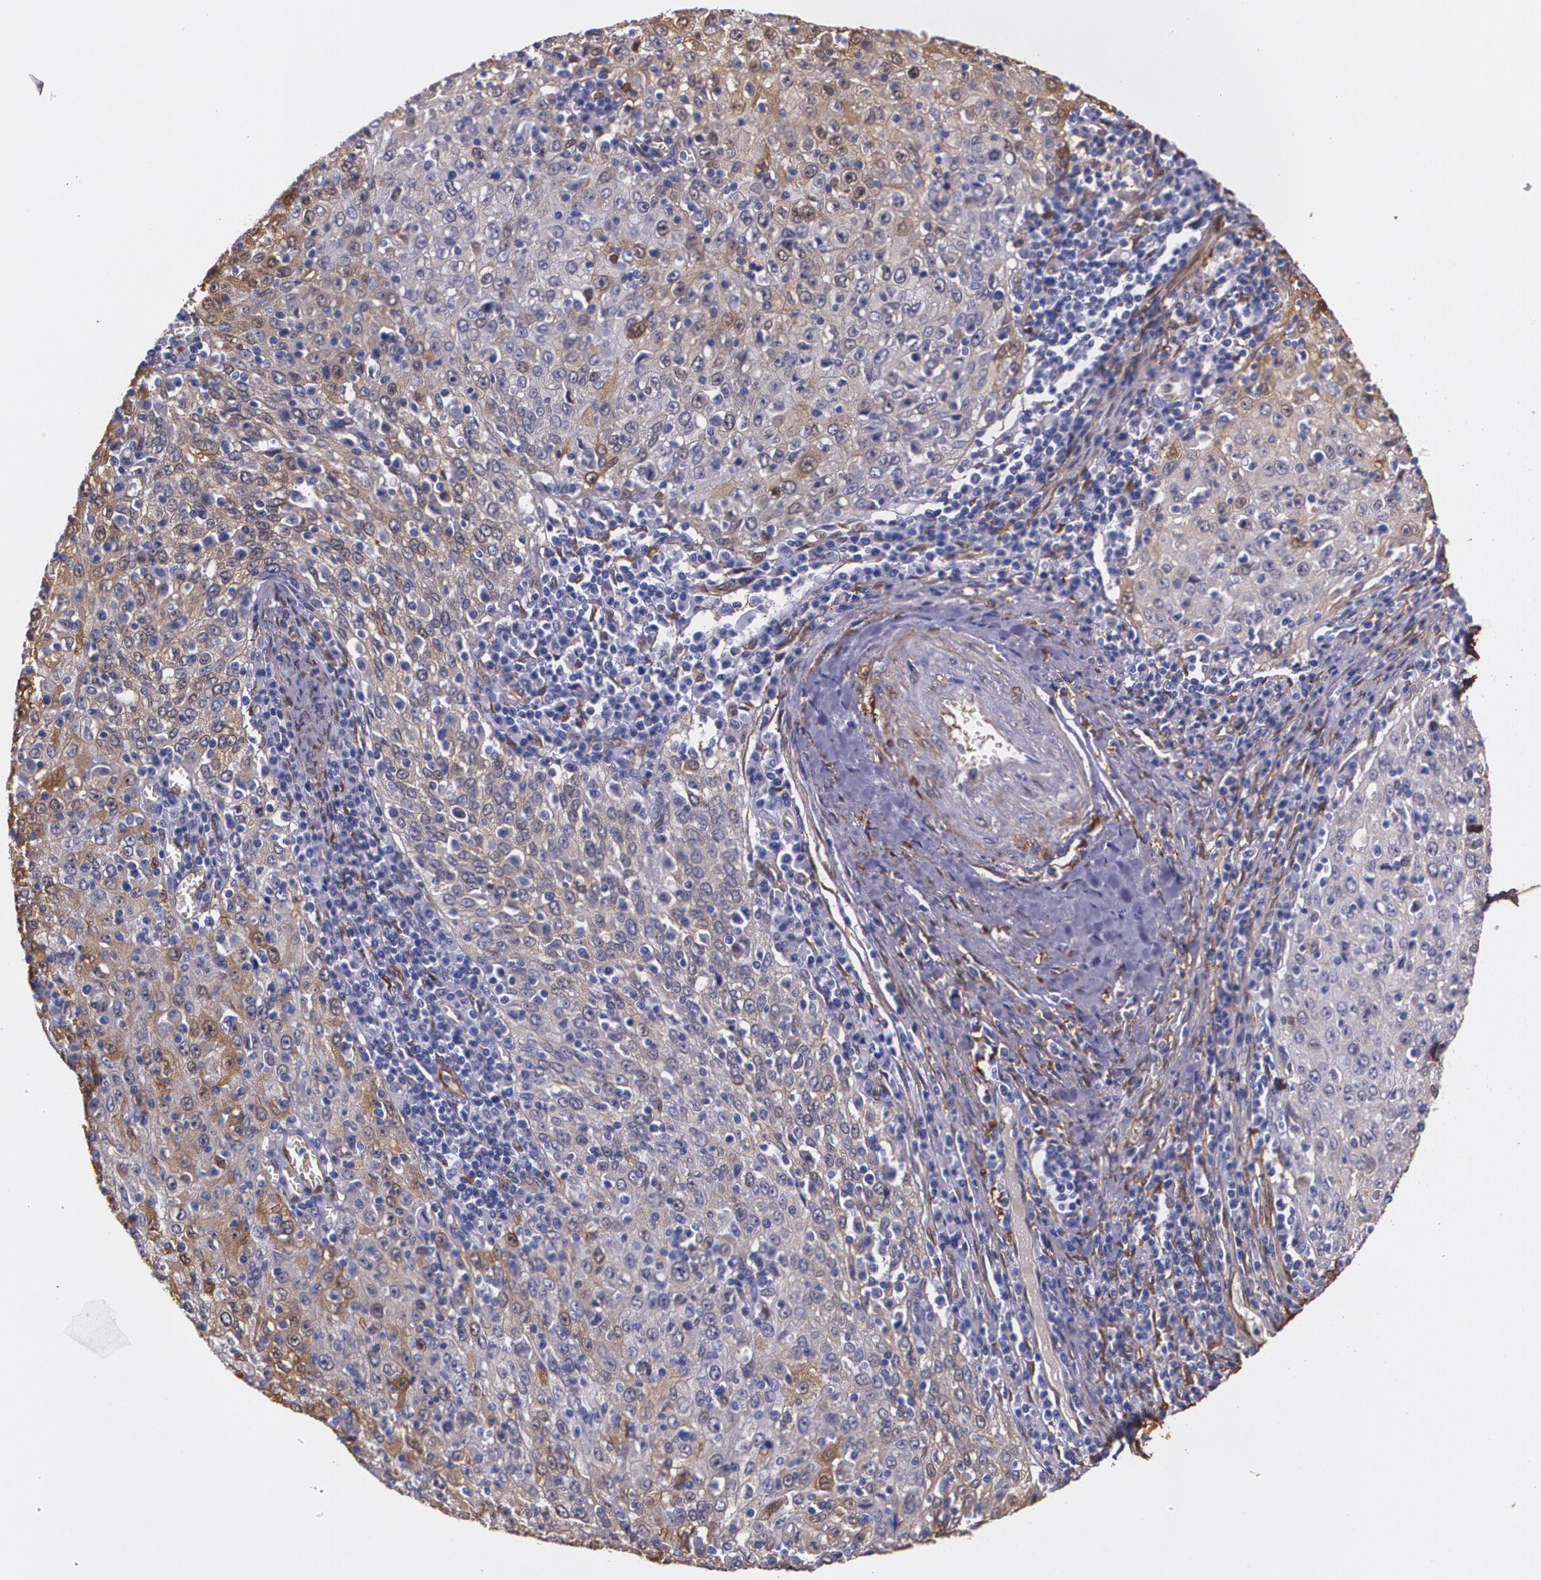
{"staining": {"intensity": "weak", "quantity": "<25%", "location": "cytoplasmic/membranous"}, "tissue": "cervical cancer", "cell_type": "Tumor cells", "image_type": "cancer", "snomed": [{"axis": "morphology", "description": "Squamous cell carcinoma, NOS"}, {"axis": "topography", "description": "Cervix"}], "caption": "The IHC histopathology image has no significant staining in tumor cells of squamous cell carcinoma (cervical) tissue.", "gene": "MMP2", "patient": {"sex": "female", "age": 27}}